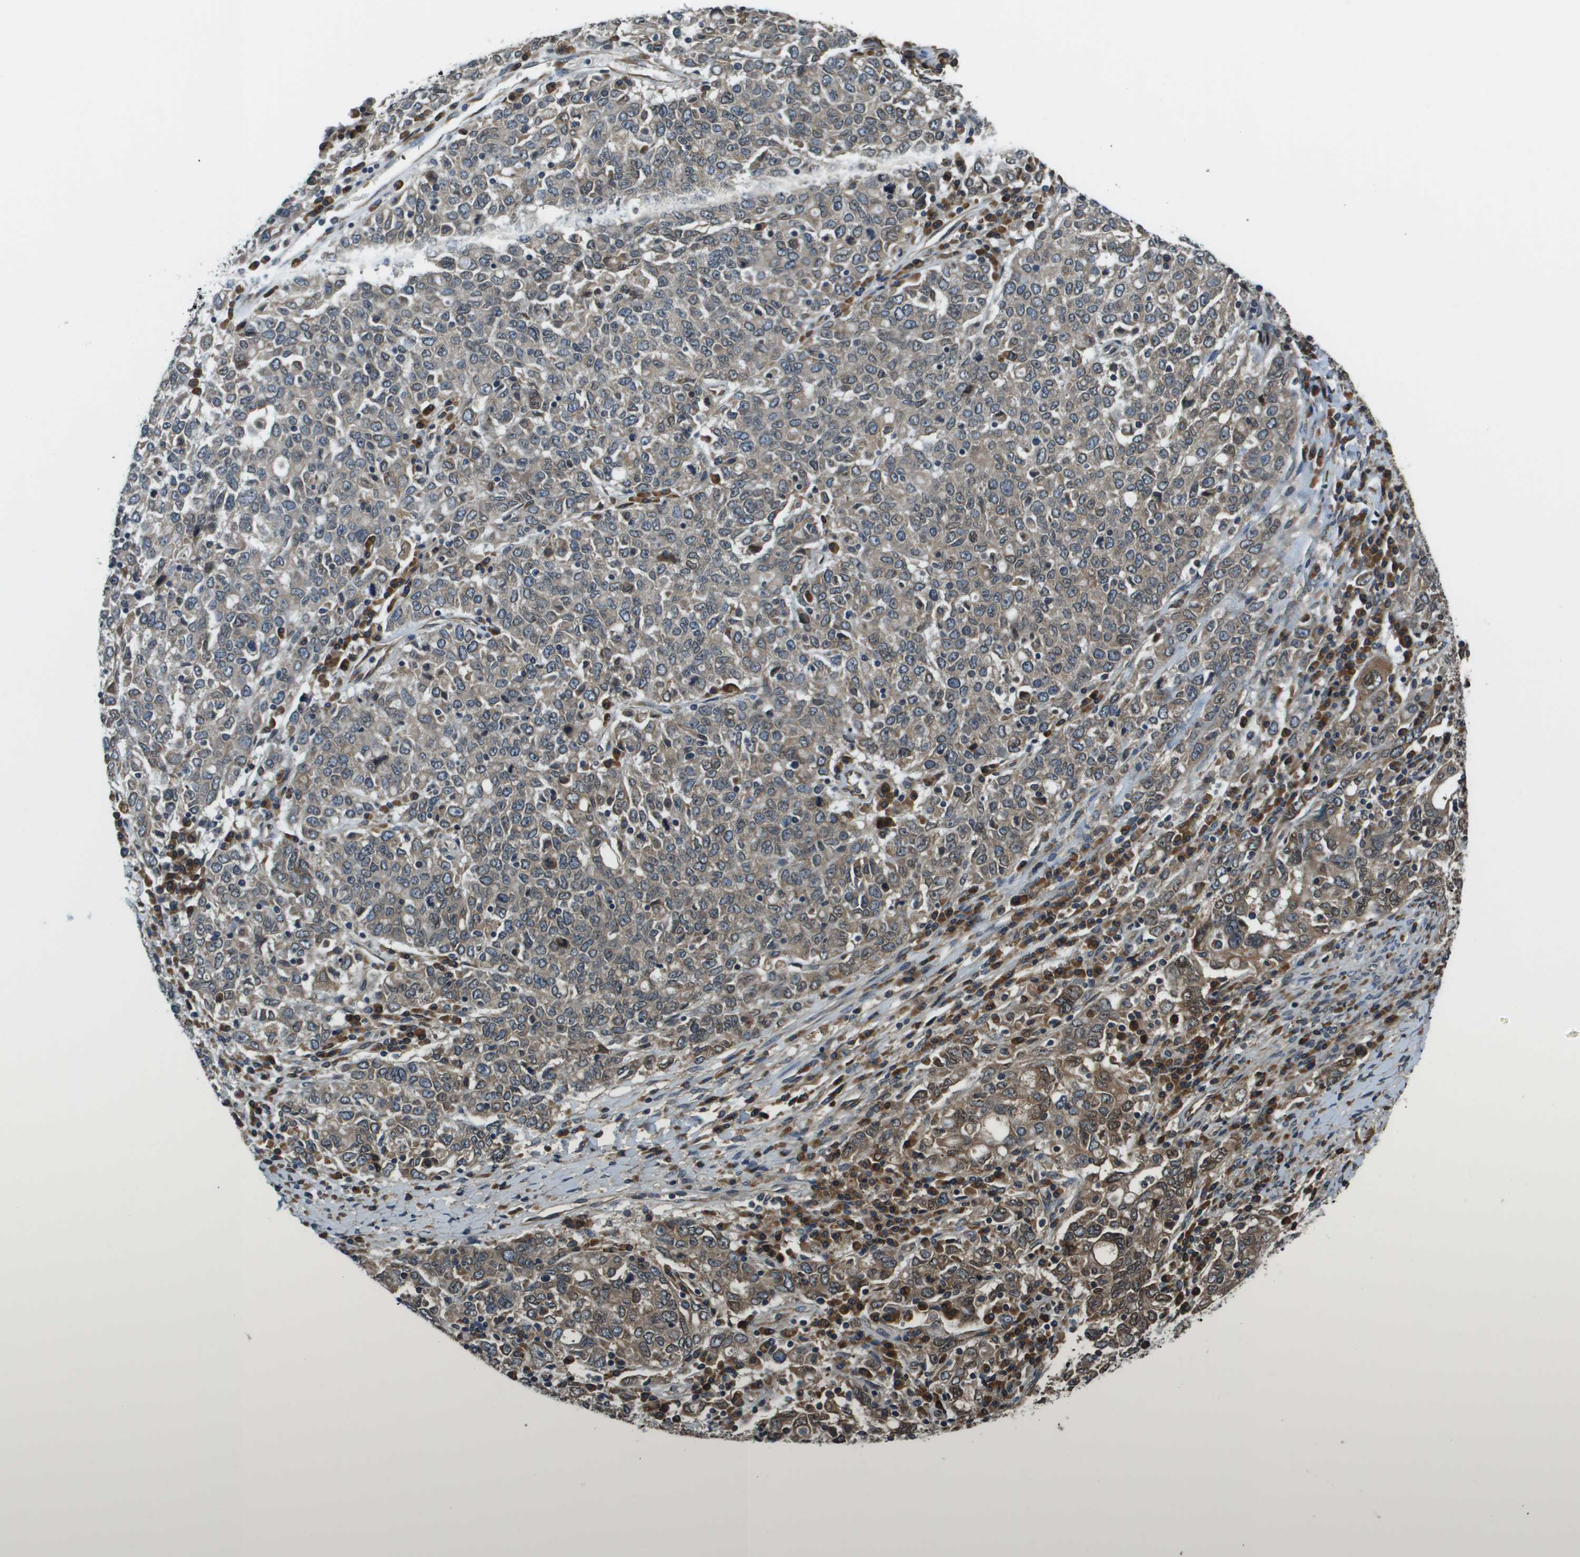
{"staining": {"intensity": "moderate", "quantity": "25%-75%", "location": "cytoplasmic/membranous"}, "tissue": "ovarian cancer", "cell_type": "Tumor cells", "image_type": "cancer", "snomed": [{"axis": "morphology", "description": "Carcinoma, endometroid"}, {"axis": "topography", "description": "Ovary"}], "caption": "Protein analysis of ovarian cancer tissue demonstrates moderate cytoplasmic/membranous staining in about 25%-75% of tumor cells.", "gene": "SEC62", "patient": {"sex": "female", "age": 62}}